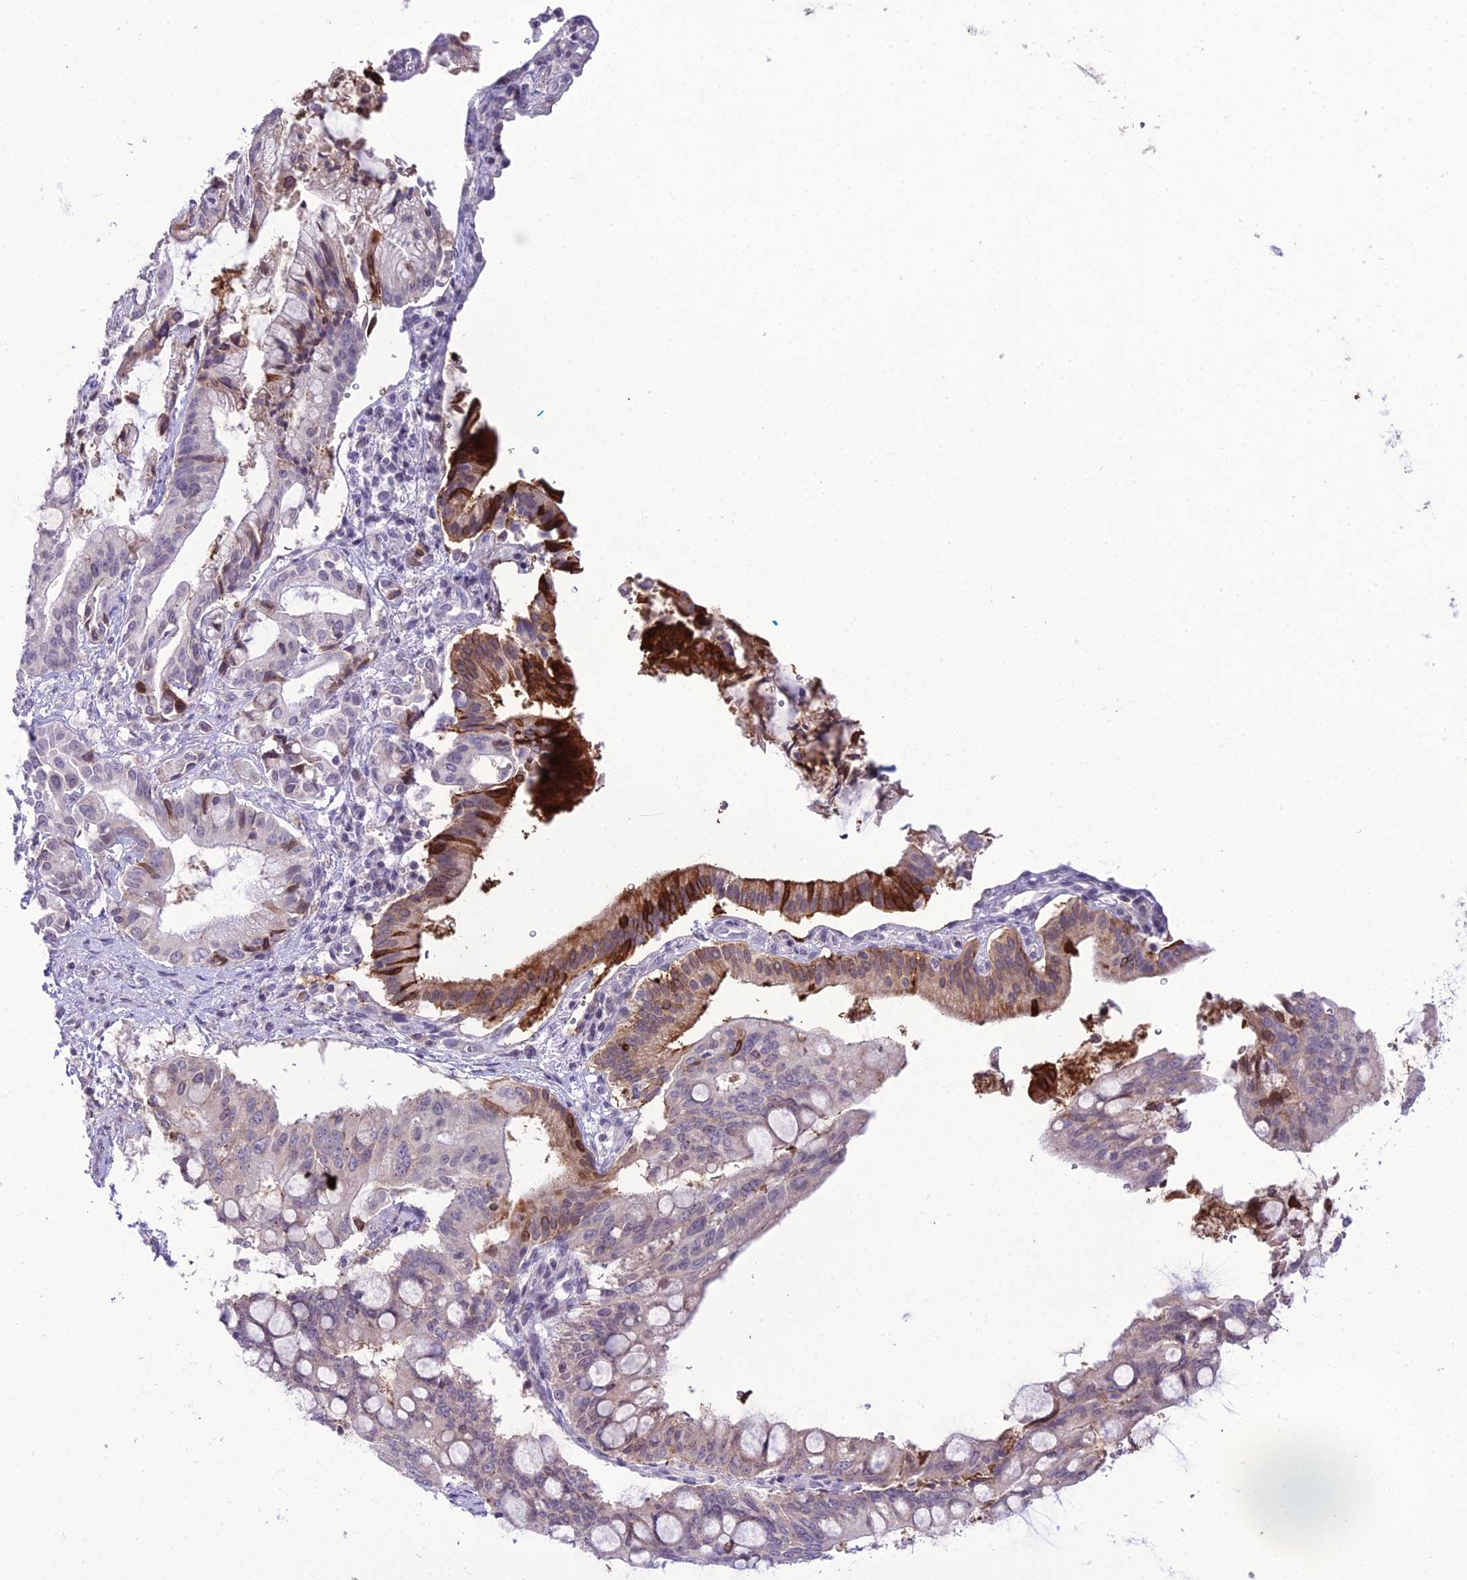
{"staining": {"intensity": "moderate", "quantity": "<25%", "location": "cytoplasmic/membranous"}, "tissue": "pancreatic cancer", "cell_type": "Tumor cells", "image_type": "cancer", "snomed": [{"axis": "morphology", "description": "Adenocarcinoma, NOS"}, {"axis": "topography", "description": "Pancreas"}], "caption": "An image of pancreatic cancer stained for a protein displays moderate cytoplasmic/membranous brown staining in tumor cells.", "gene": "RPS26", "patient": {"sex": "male", "age": 68}}